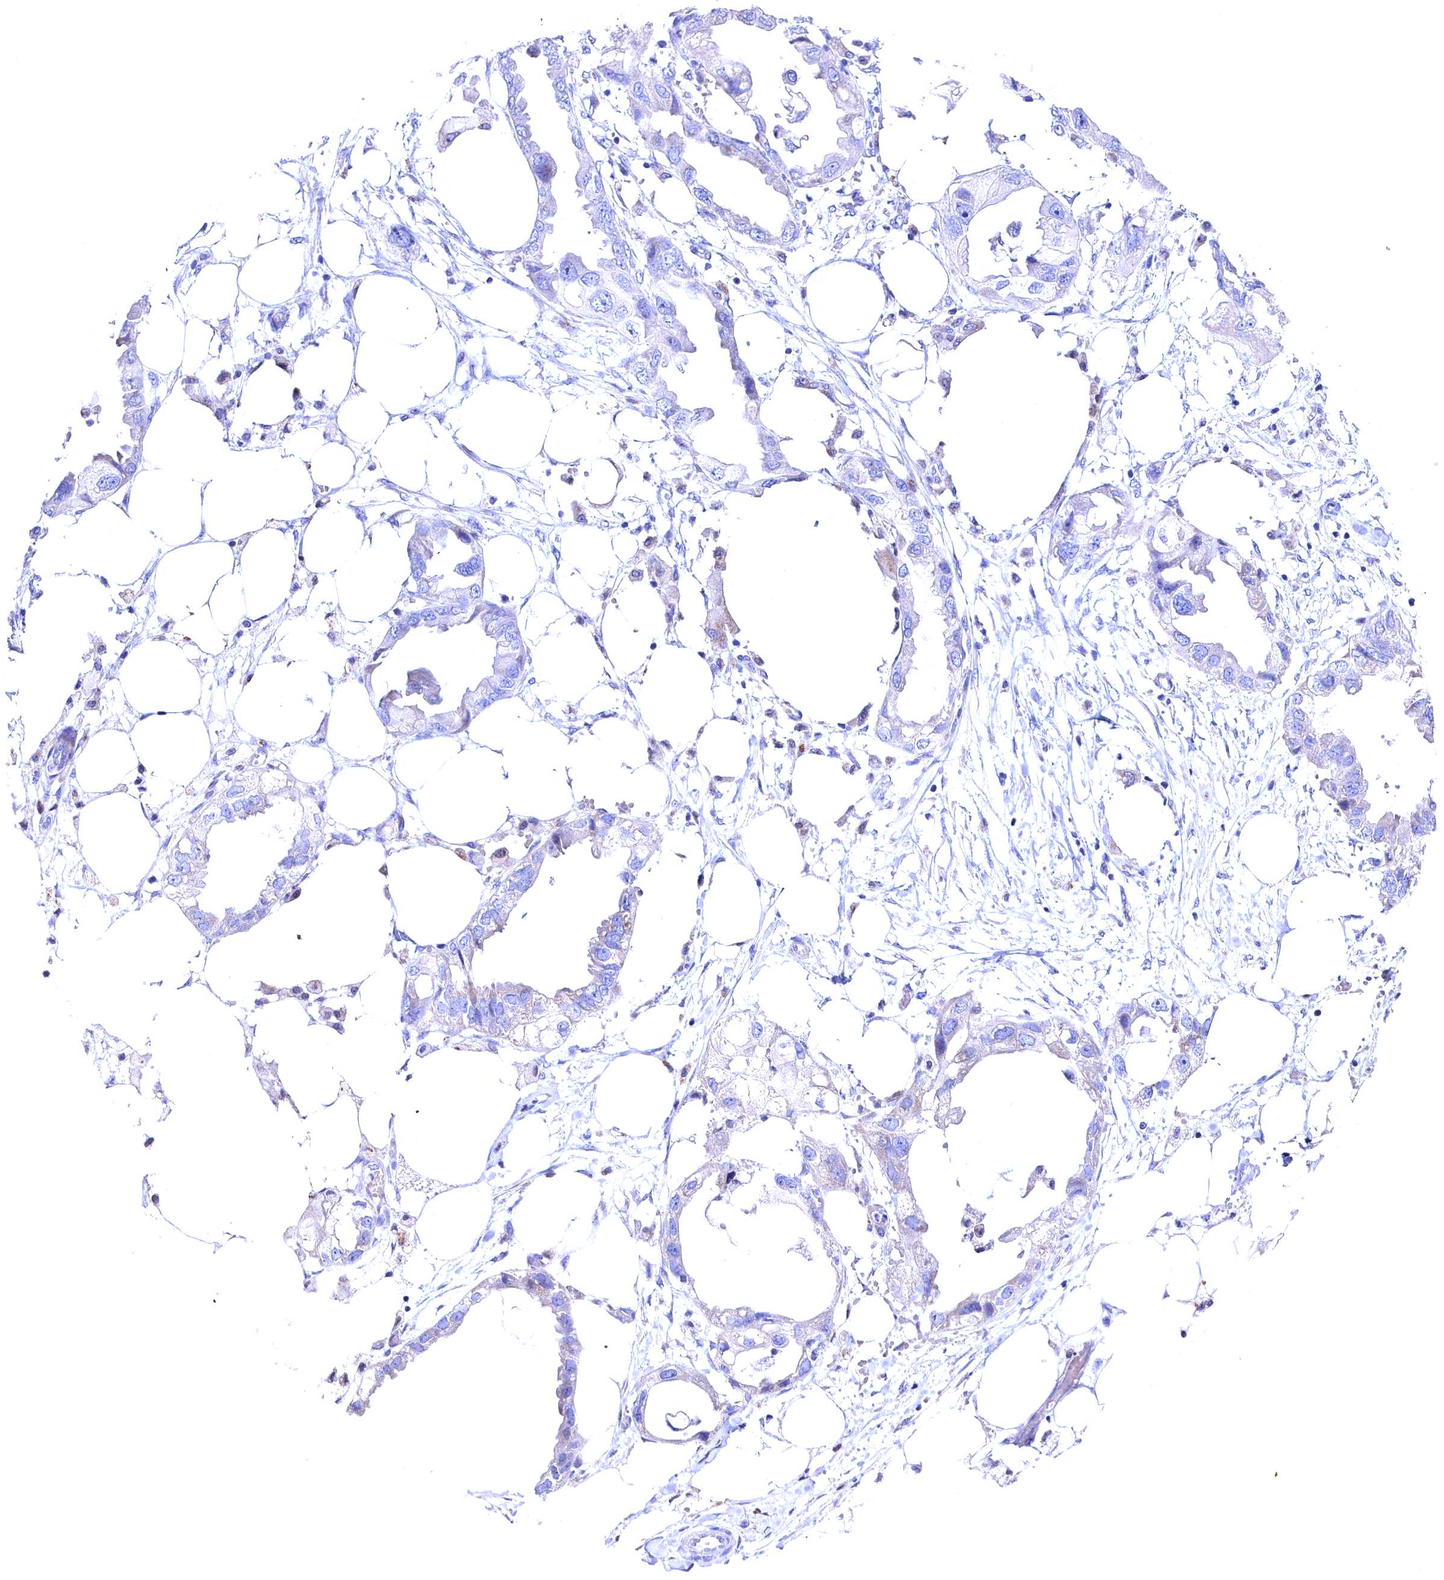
{"staining": {"intensity": "negative", "quantity": "none", "location": "none"}, "tissue": "endometrial cancer", "cell_type": "Tumor cells", "image_type": "cancer", "snomed": [{"axis": "morphology", "description": "Adenocarcinoma, NOS"}, {"axis": "morphology", "description": "Adenocarcinoma, metastatic, NOS"}, {"axis": "topography", "description": "Adipose tissue"}, {"axis": "topography", "description": "Endometrium"}], "caption": "Endometrial cancer was stained to show a protein in brown. There is no significant expression in tumor cells.", "gene": "GPR108", "patient": {"sex": "female", "age": 67}}